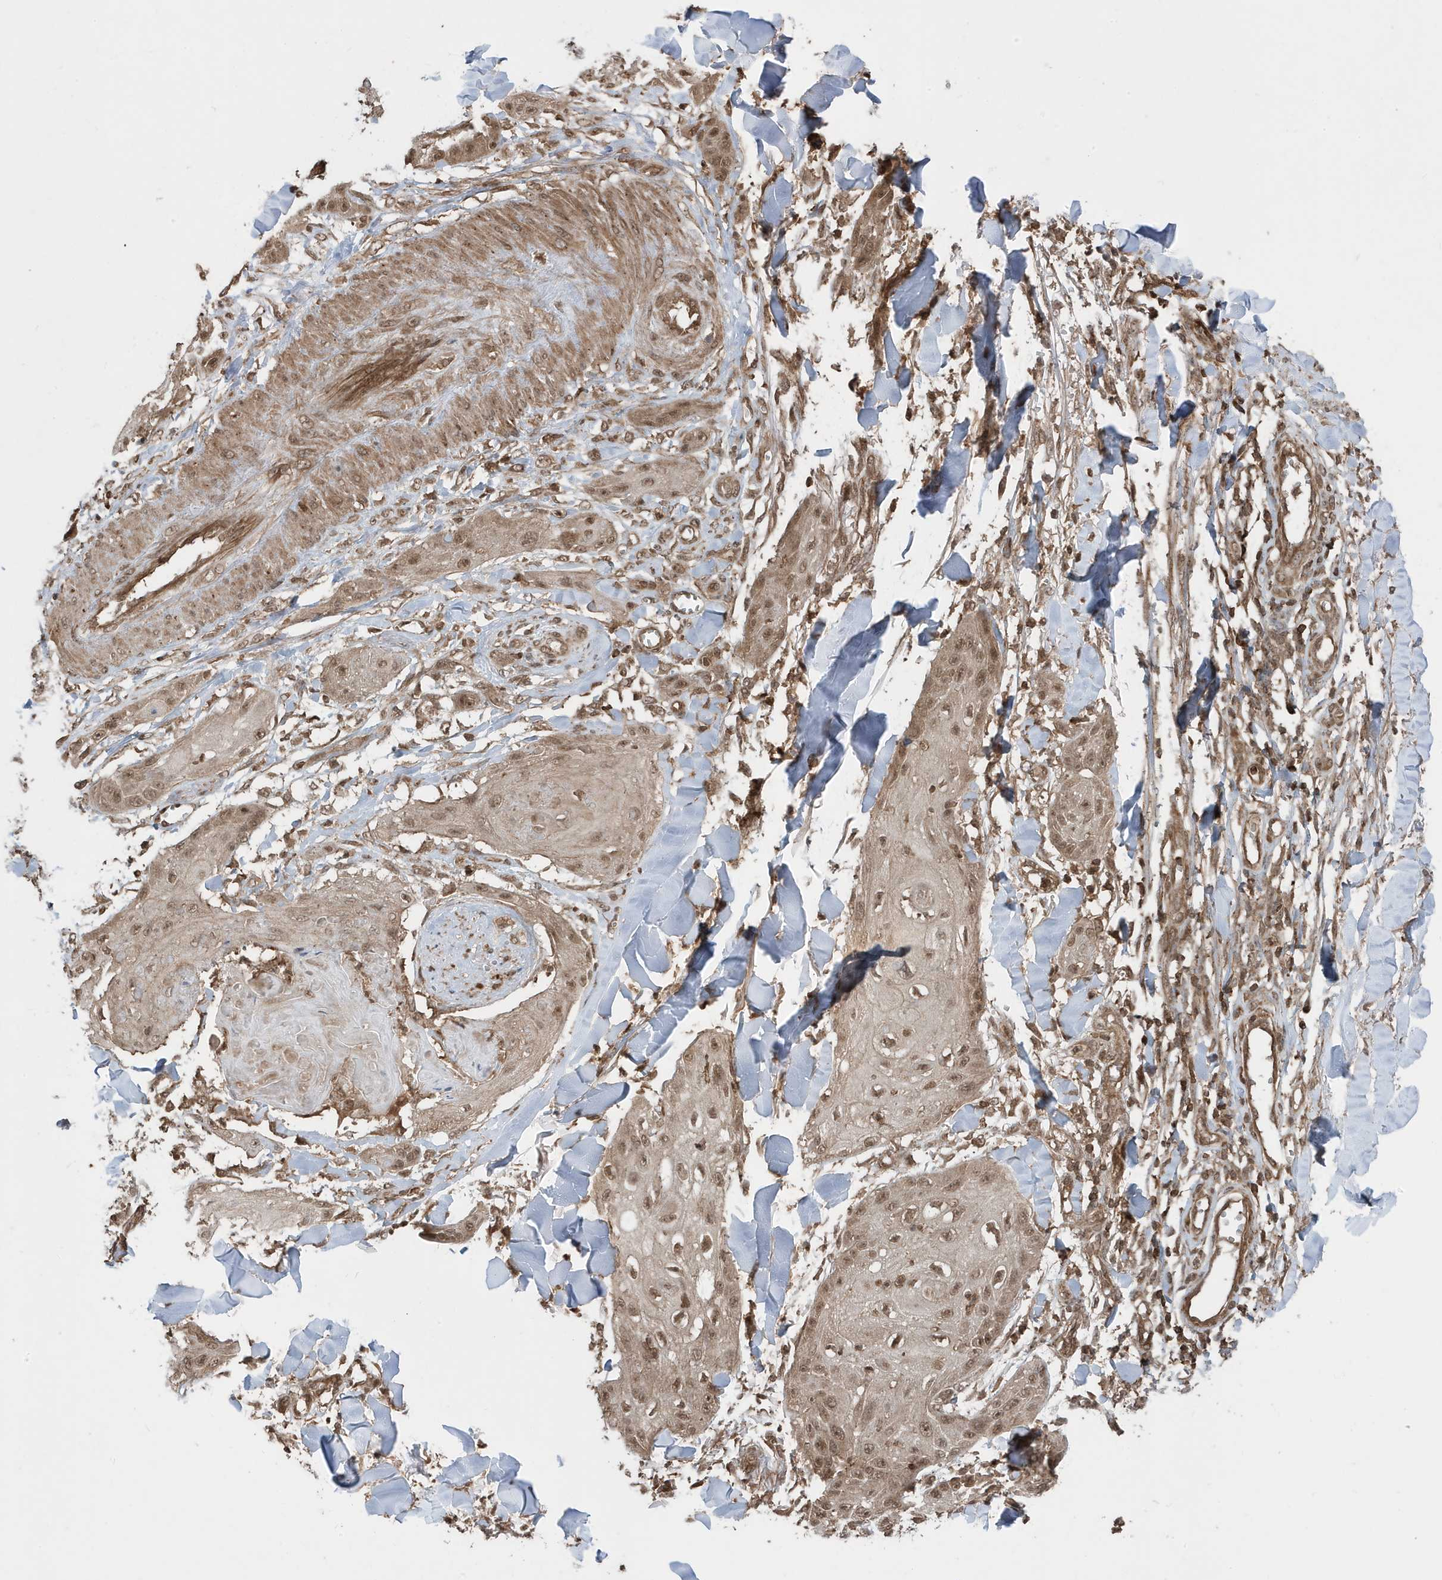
{"staining": {"intensity": "moderate", "quantity": ">75%", "location": "nuclear"}, "tissue": "skin cancer", "cell_type": "Tumor cells", "image_type": "cancer", "snomed": [{"axis": "morphology", "description": "Squamous cell carcinoma, NOS"}, {"axis": "topography", "description": "Skin"}], "caption": "Immunohistochemical staining of human squamous cell carcinoma (skin) reveals medium levels of moderate nuclear protein positivity in approximately >75% of tumor cells.", "gene": "ASAP1", "patient": {"sex": "male", "age": 74}}